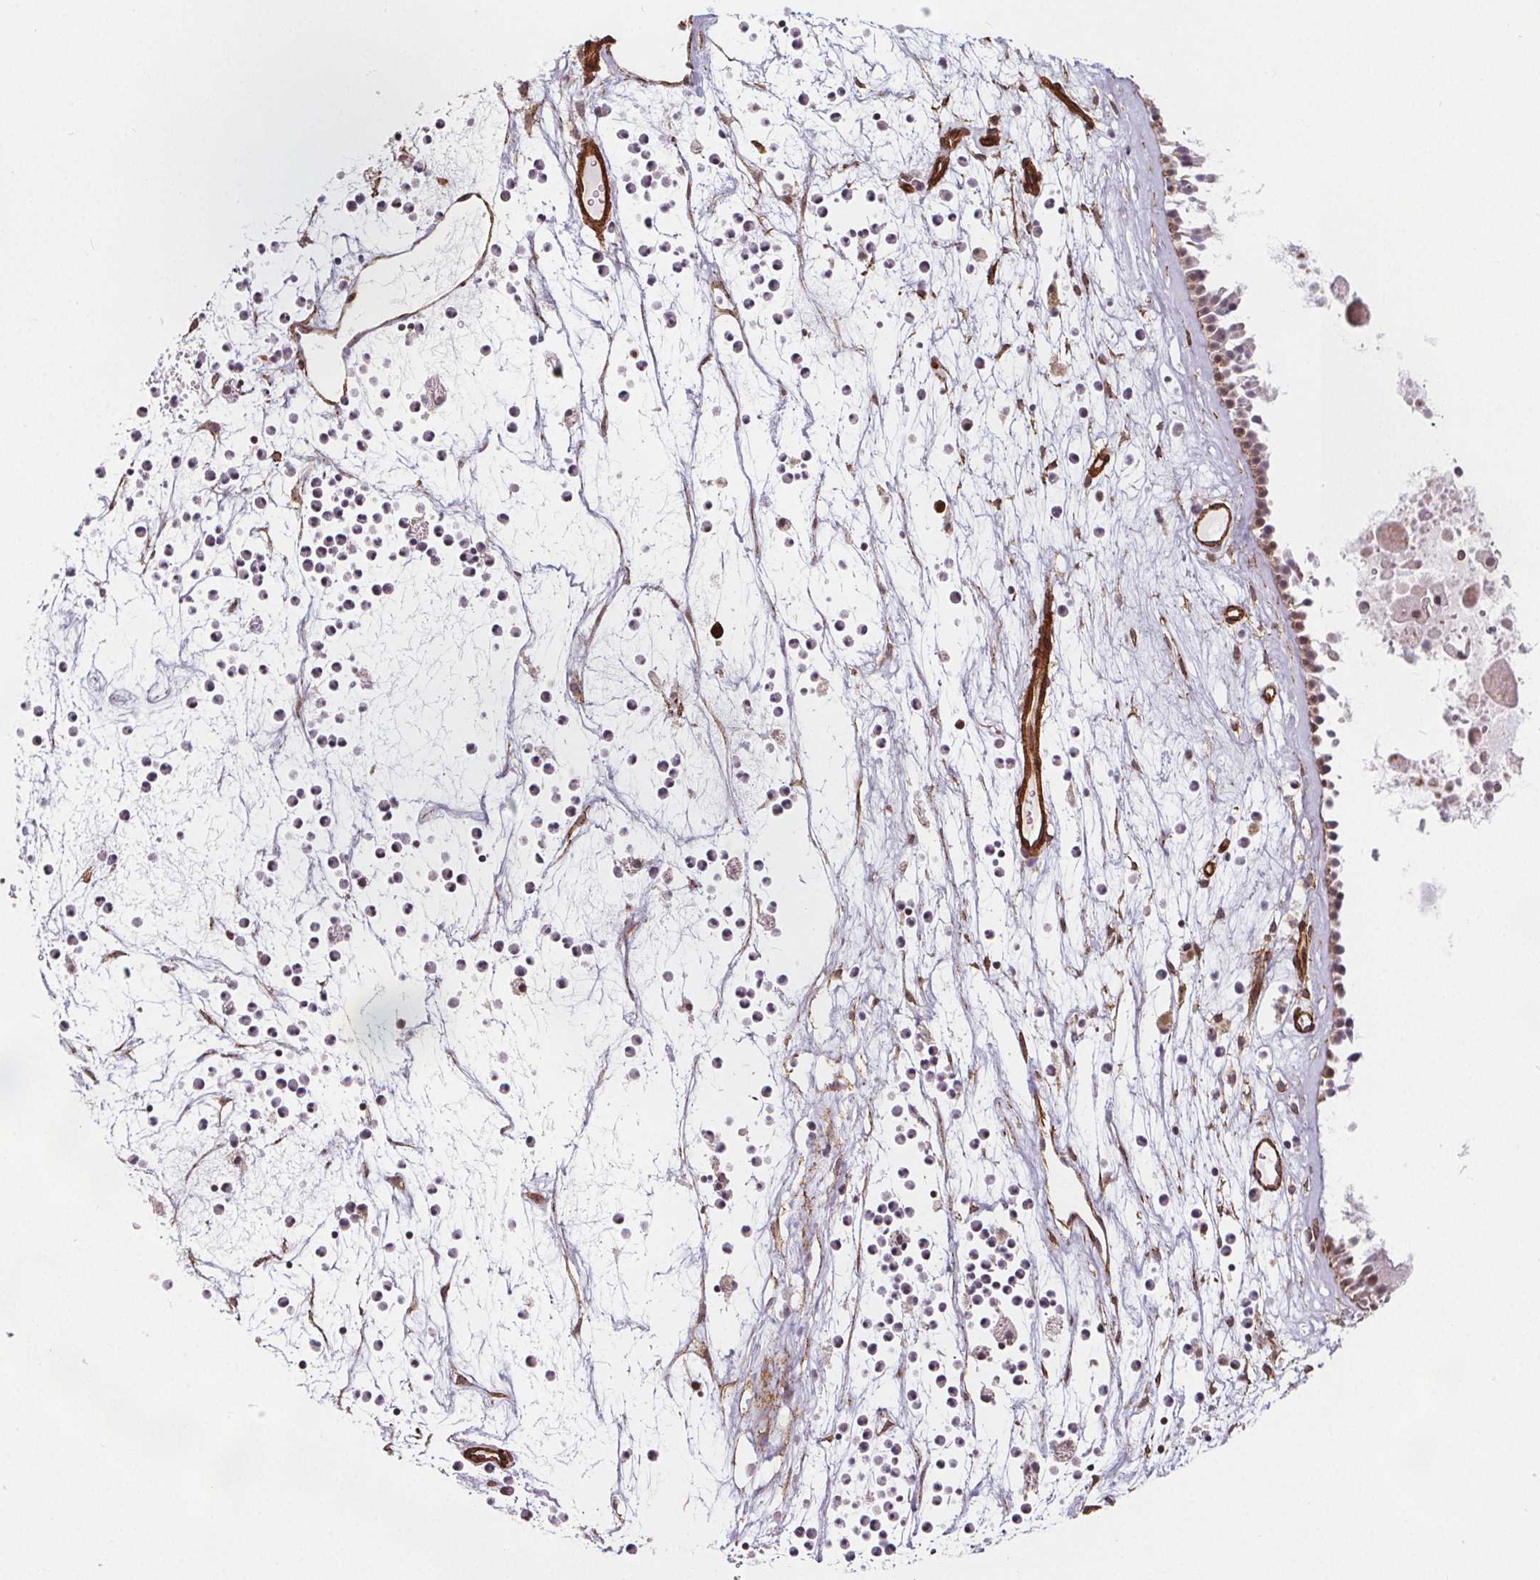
{"staining": {"intensity": "negative", "quantity": "none", "location": "none"}, "tissue": "nasopharynx", "cell_type": "Respiratory epithelial cells", "image_type": "normal", "snomed": [{"axis": "morphology", "description": "Normal tissue, NOS"}, {"axis": "topography", "description": "Nasopharynx"}], "caption": "There is no significant positivity in respiratory epithelial cells of nasopharynx. (DAB (3,3'-diaminobenzidine) immunohistochemistry, high magnification).", "gene": "HAS1", "patient": {"sex": "female", "age": 52}}